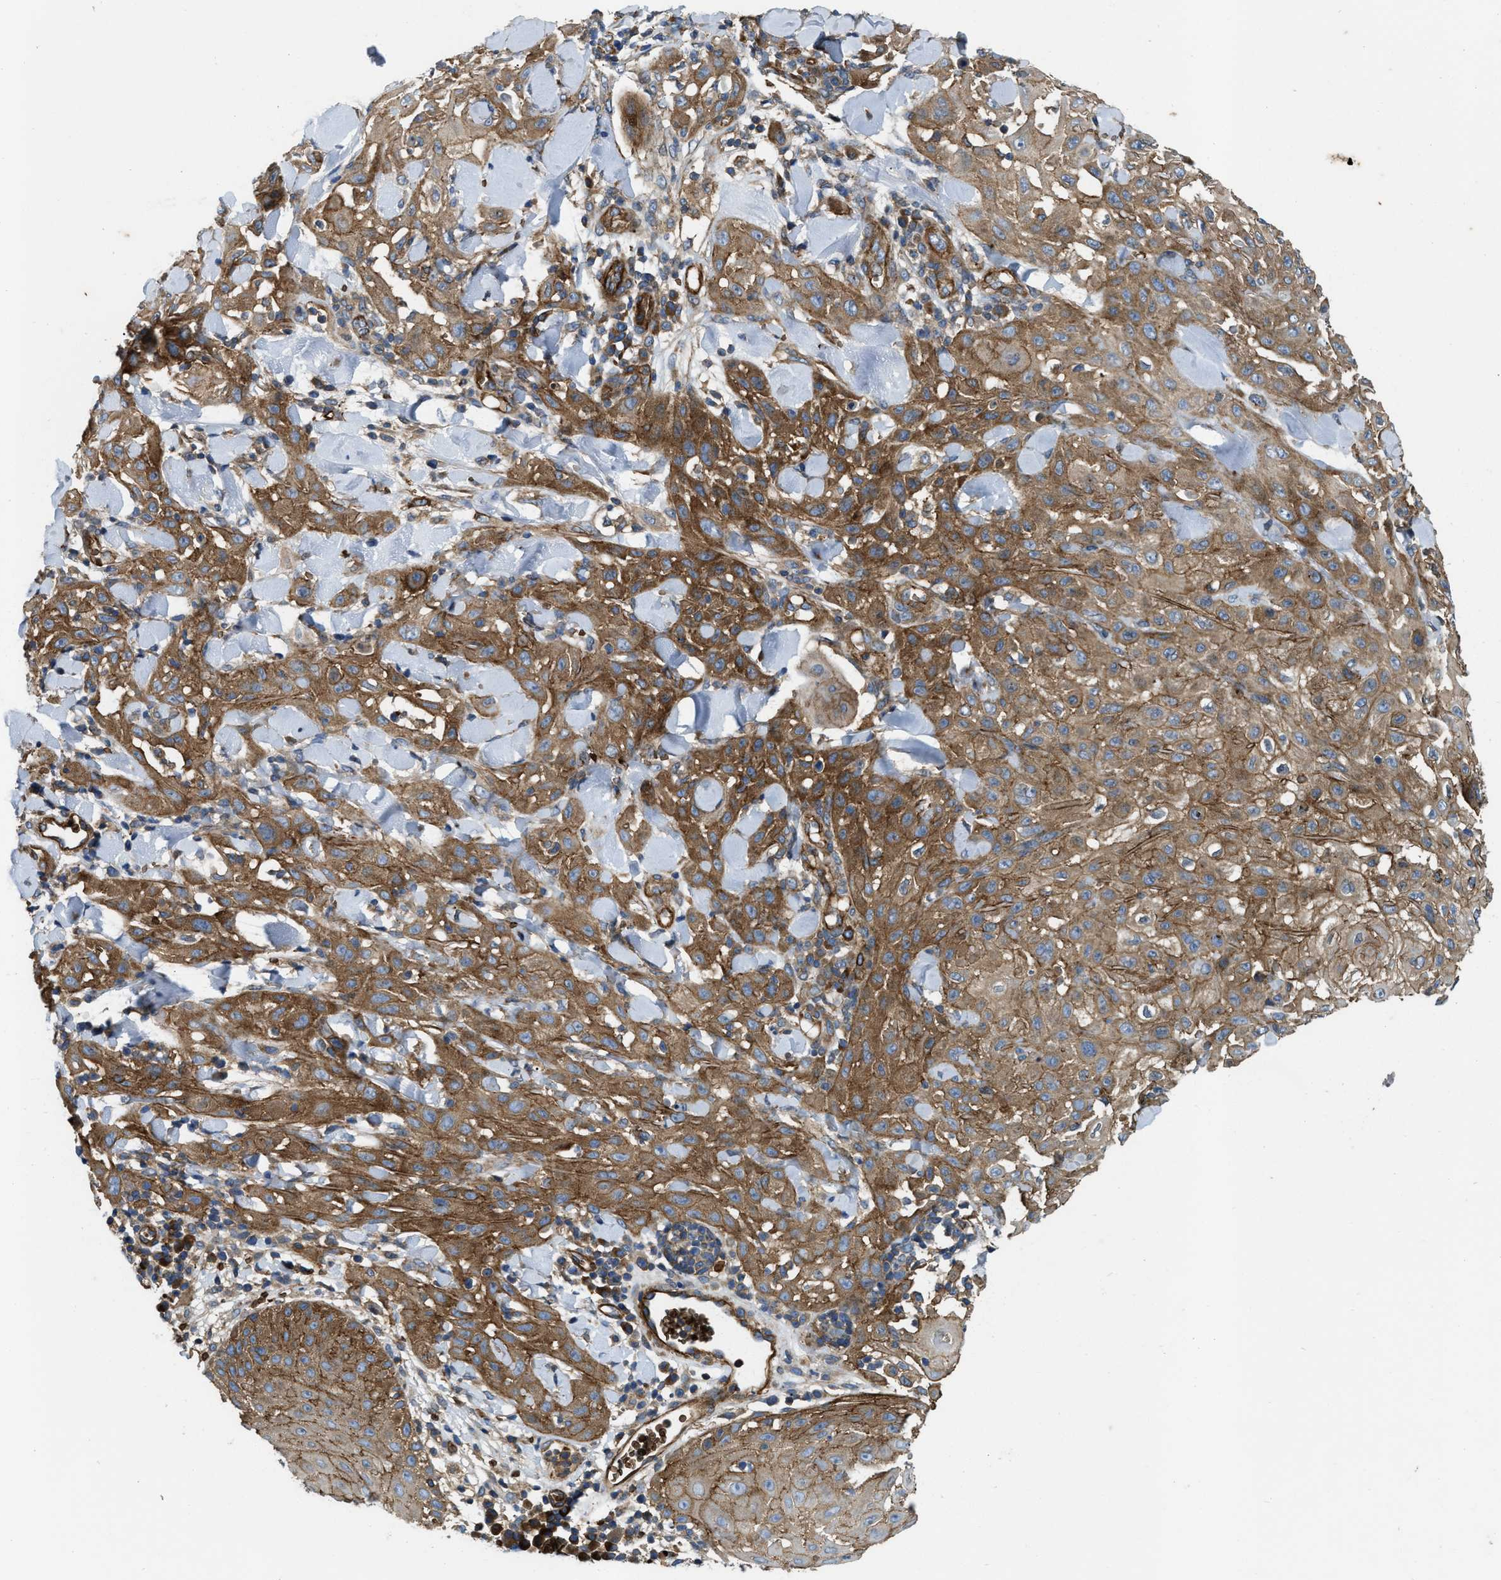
{"staining": {"intensity": "moderate", "quantity": ">75%", "location": "cytoplasmic/membranous"}, "tissue": "skin cancer", "cell_type": "Tumor cells", "image_type": "cancer", "snomed": [{"axis": "morphology", "description": "Squamous cell carcinoma, NOS"}, {"axis": "topography", "description": "Skin"}], "caption": "Human skin squamous cell carcinoma stained with a protein marker demonstrates moderate staining in tumor cells.", "gene": "ERC1", "patient": {"sex": "male", "age": 24}}